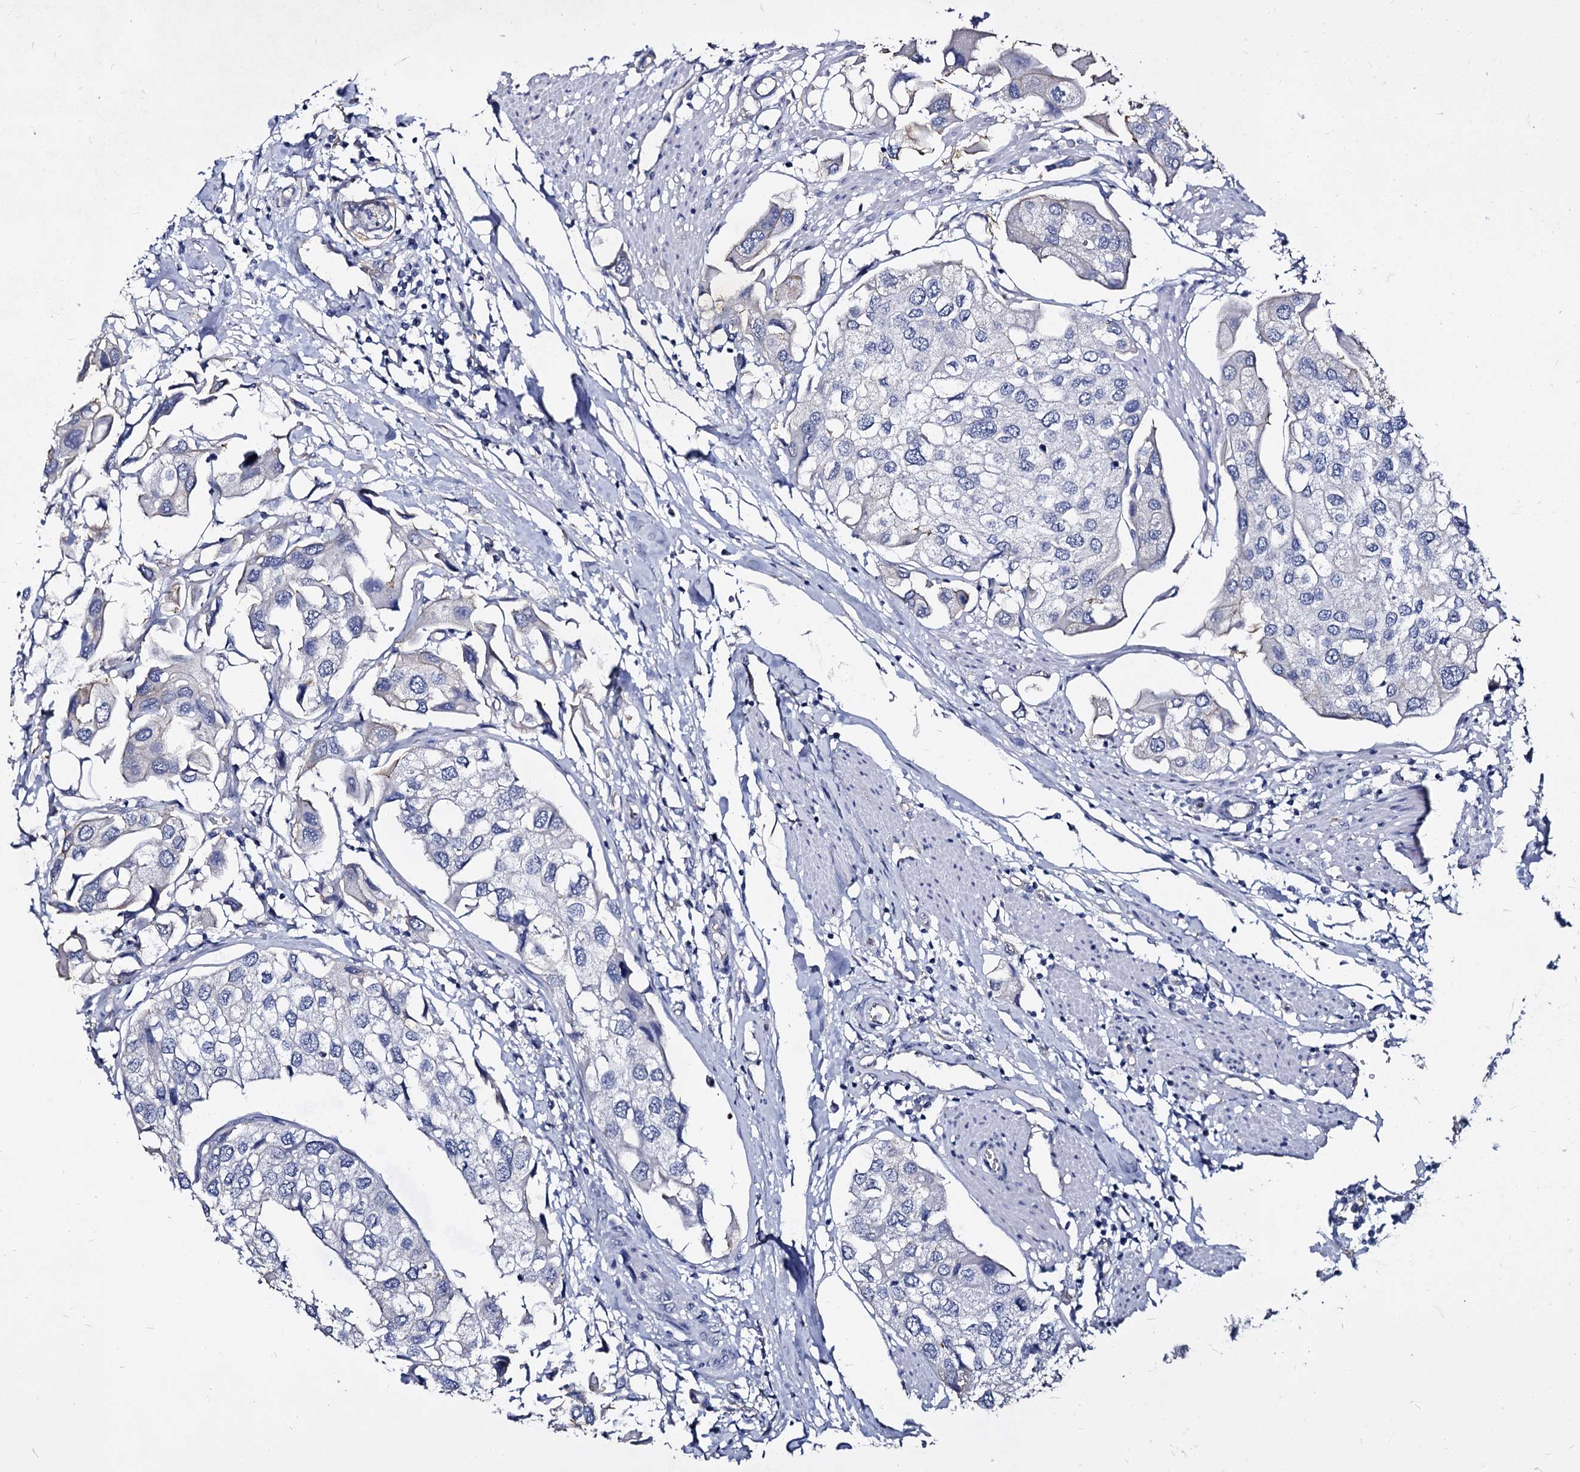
{"staining": {"intensity": "negative", "quantity": "none", "location": "none"}, "tissue": "urothelial cancer", "cell_type": "Tumor cells", "image_type": "cancer", "snomed": [{"axis": "morphology", "description": "Urothelial carcinoma, High grade"}, {"axis": "topography", "description": "Urinary bladder"}], "caption": "The immunohistochemistry (IHC) photomicrograph has no significant expression in tumor cells of urothelial cancer tissue.", "gene": "CBFB", "patient": {"sex": "male", "age": 64}}